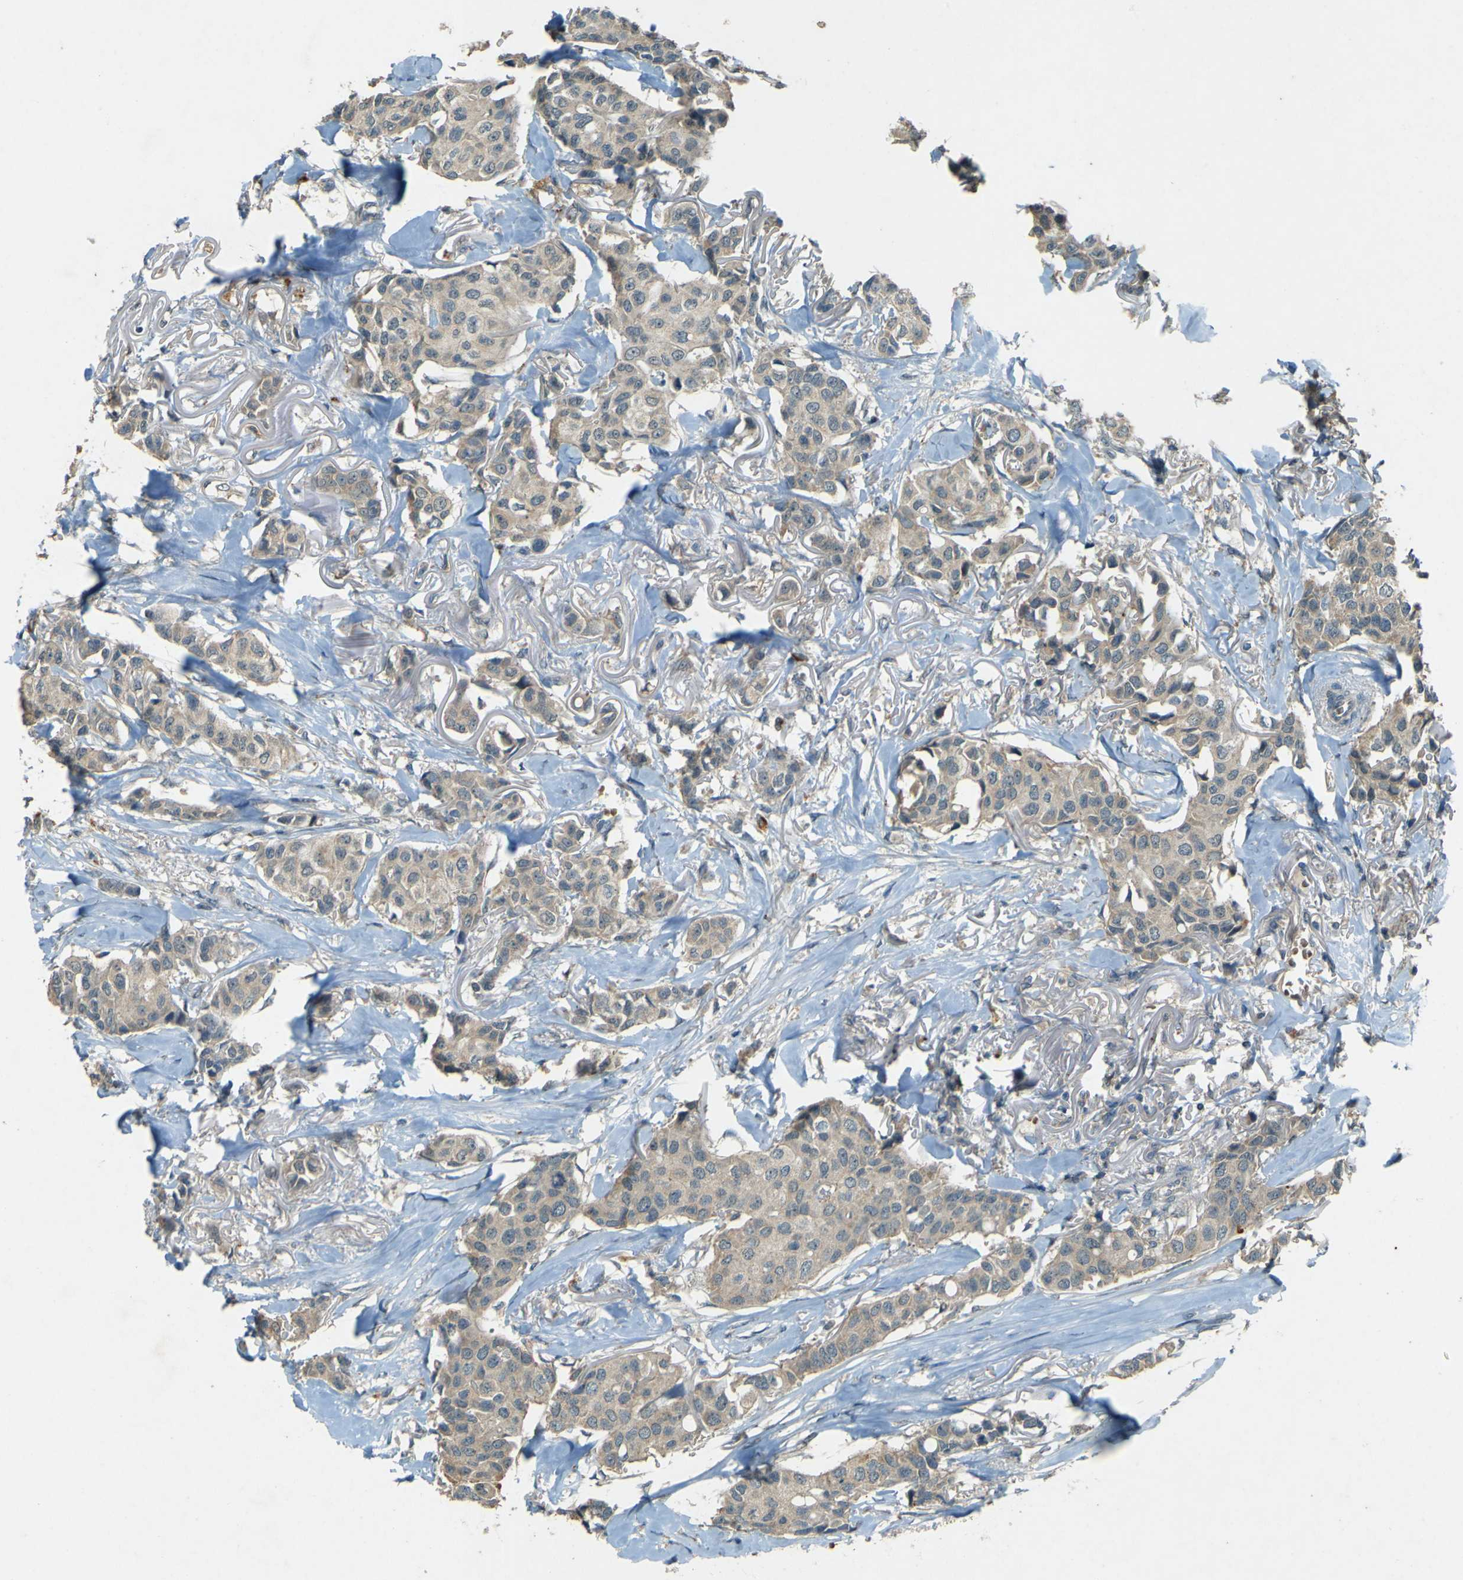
{"staining": {"intensity": "weak", "quantity": ">75%", "location": "cytoplasmic/membranous"}, "tissue": "breast cancer", "cell_type": "Tumor cells", "image_type": "cancer", "snomed": [{"axis": "morphology", "description": "Duct carcinoma"}, {"axis": "topography", "description": "Breast"}], "caption": "Brown immunohistochemical staining in infiltrating ductal carcinoma (breast) displays weak cytoplasmic/membranous expression in about >75% of tumor cells.", "gene": "MPDZ", "patient": {"sex": "female", "age": 80}}